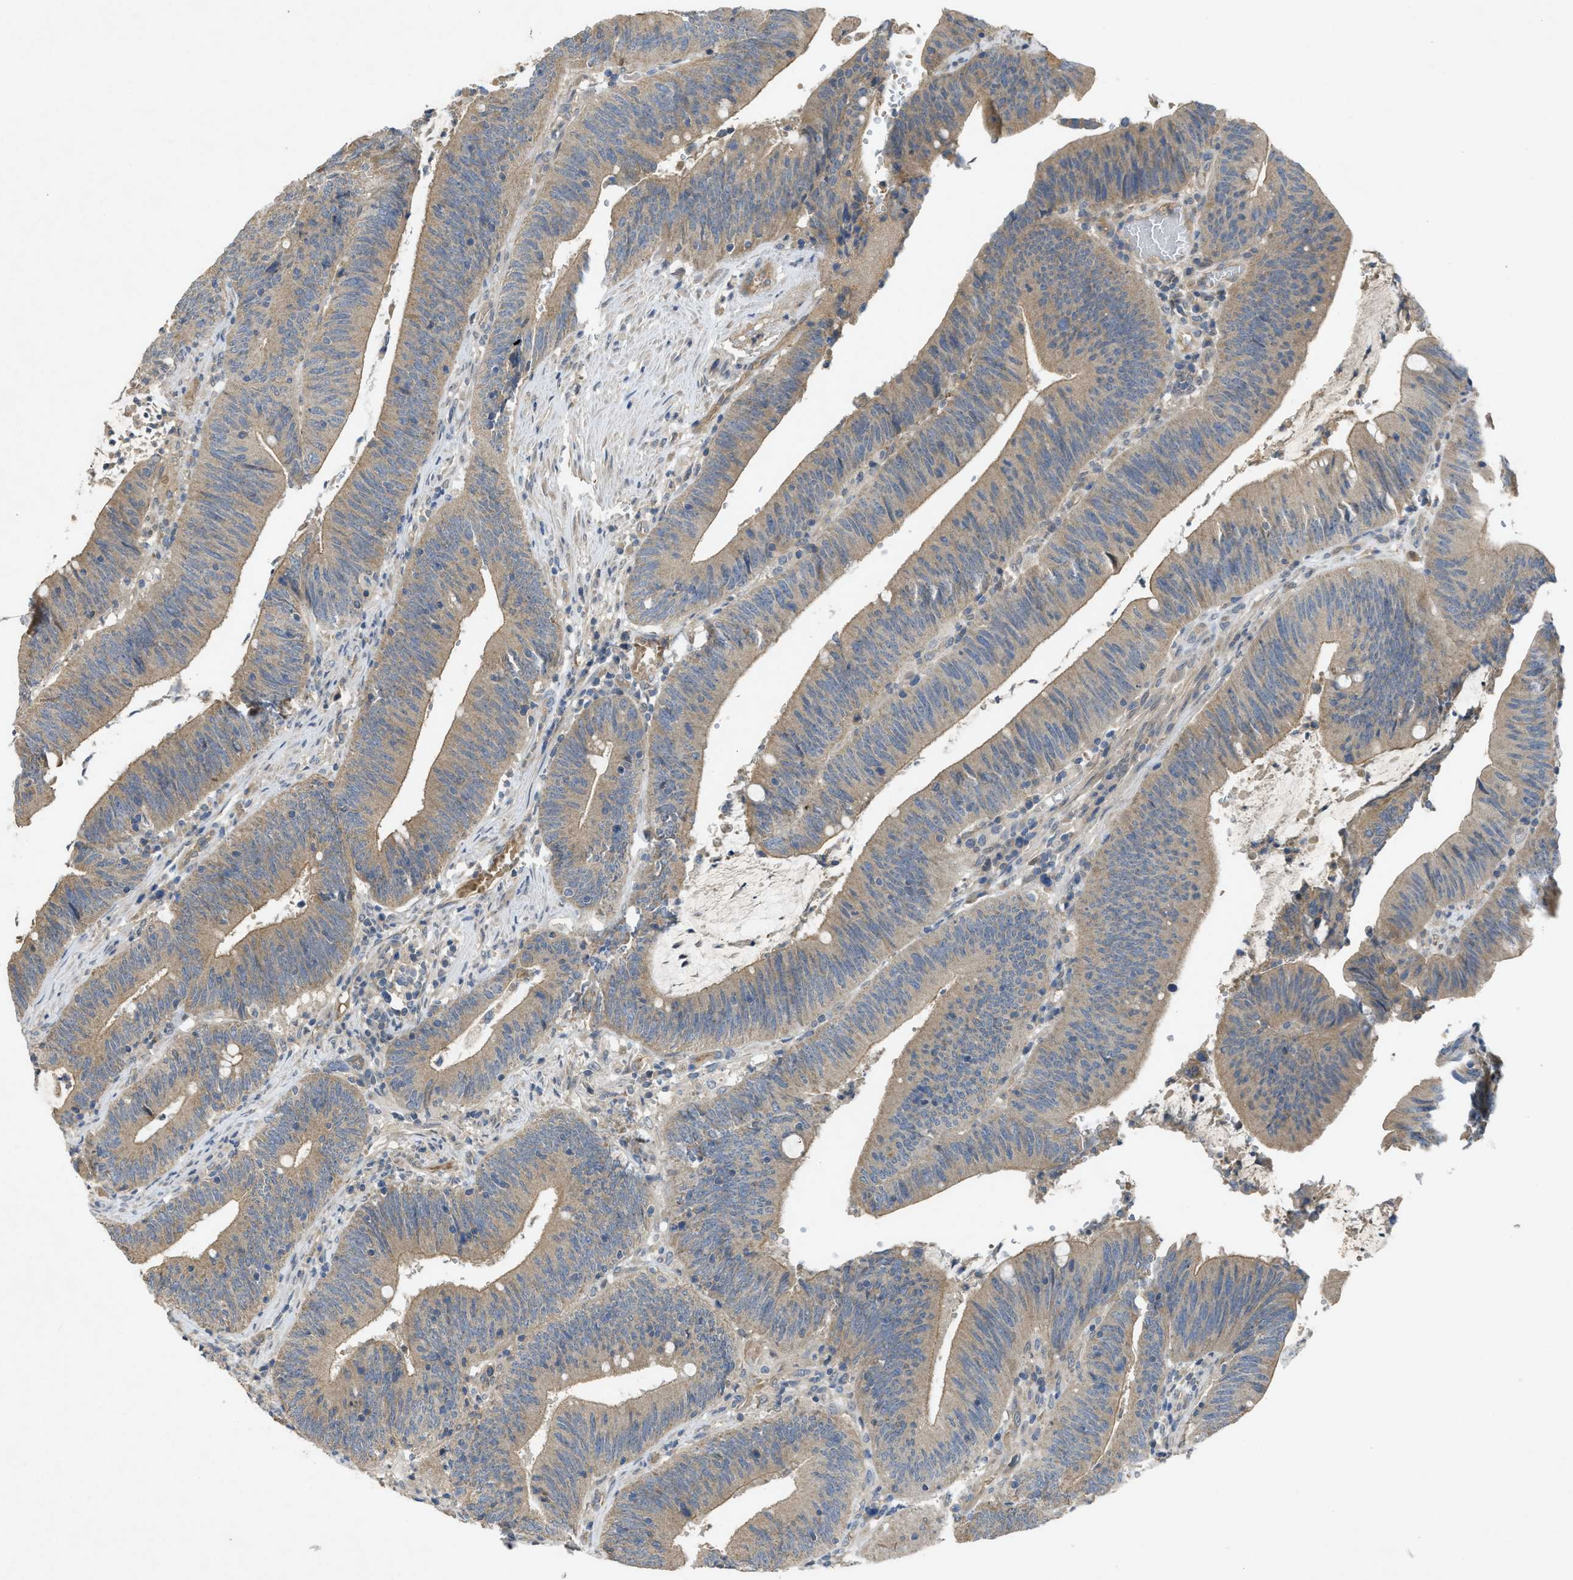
{"staining": {"intensity": "moderate", "quantity": ">75%", "location": "cytoplasmic/membranous"}, "tissue": "colorectal cancer", "cell_type": "Tumor cells", "image_type": "cancer", "snomed": [{"axis": "morphology", "description": "Normal tissue, NOS"}, {"axis": "morphology", "description": "Adenocarcinoma, NOS"}, {"axis": "topography", "description": "Rectum"}], "caption": "A histopathology image of colorectal cancer (adenocarcinoma) stained for a protein exhibits moderate cytoplasmic/membranous brown staining in tumor cells.", "gene": "PPP3CA", "patient": {"sex": "female", "age": 66}}